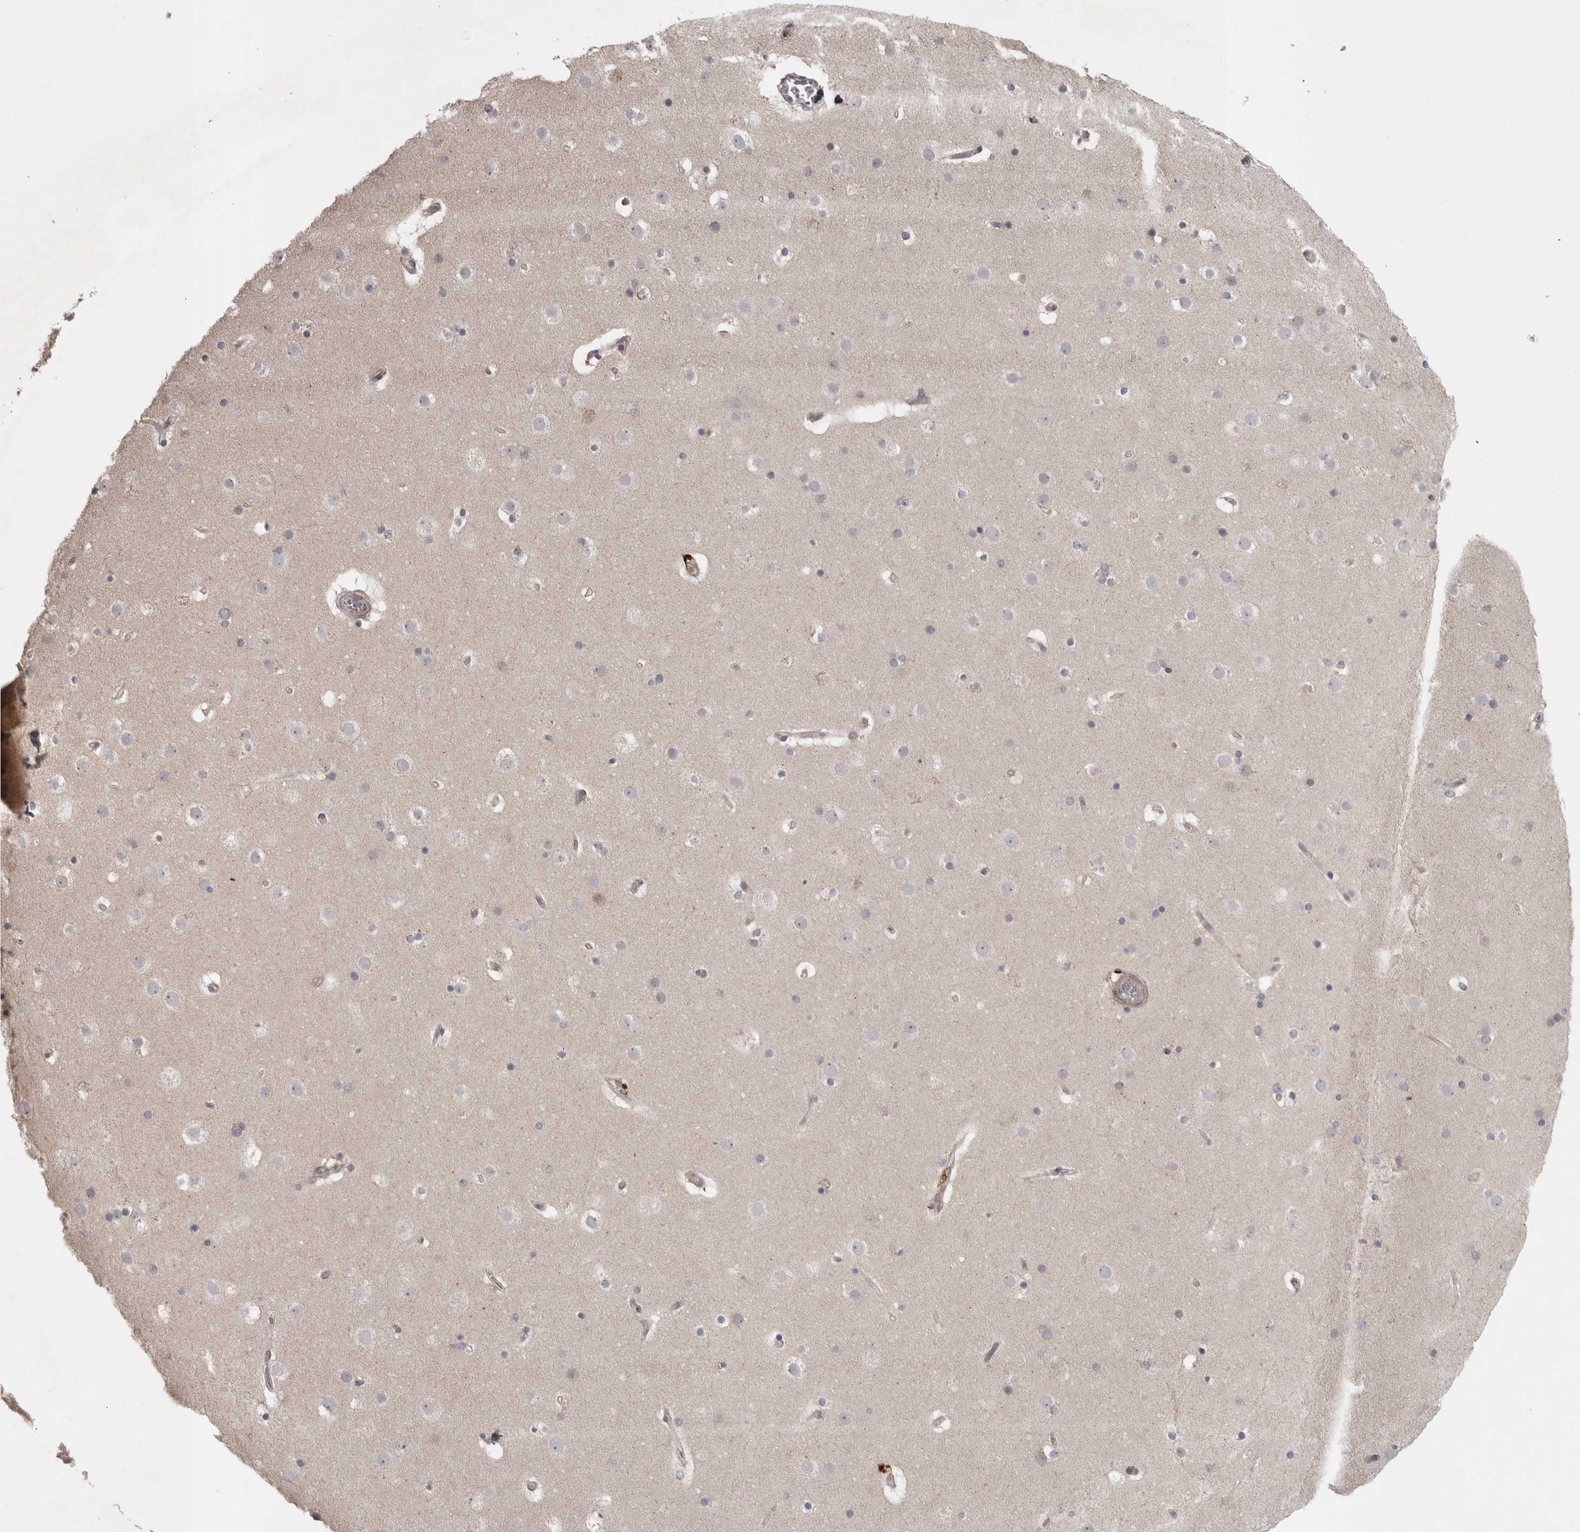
{"staining": {"intensity": "moderate", "quantity": "<25%", "location": "cytoplasmic/membranous"}, "tissue": "cerebral cortex", "cell_type": "Endothelial cells", "image_type": "normal", "snomed": [{"axis": "morphology", "description": "Normal tissue, NOS"}, {"axis": "topography", "description": "Cerebral cortex"}], "caption": "Immunohistochemical staining of unremarkable human cerebral cortex demonstrates low levels of moderate cytoplasmic/membranous expression in about <25% of endothelial cells.", "gene": "SLCO5A1", "patient": {"sex": "male", "age": 57}}